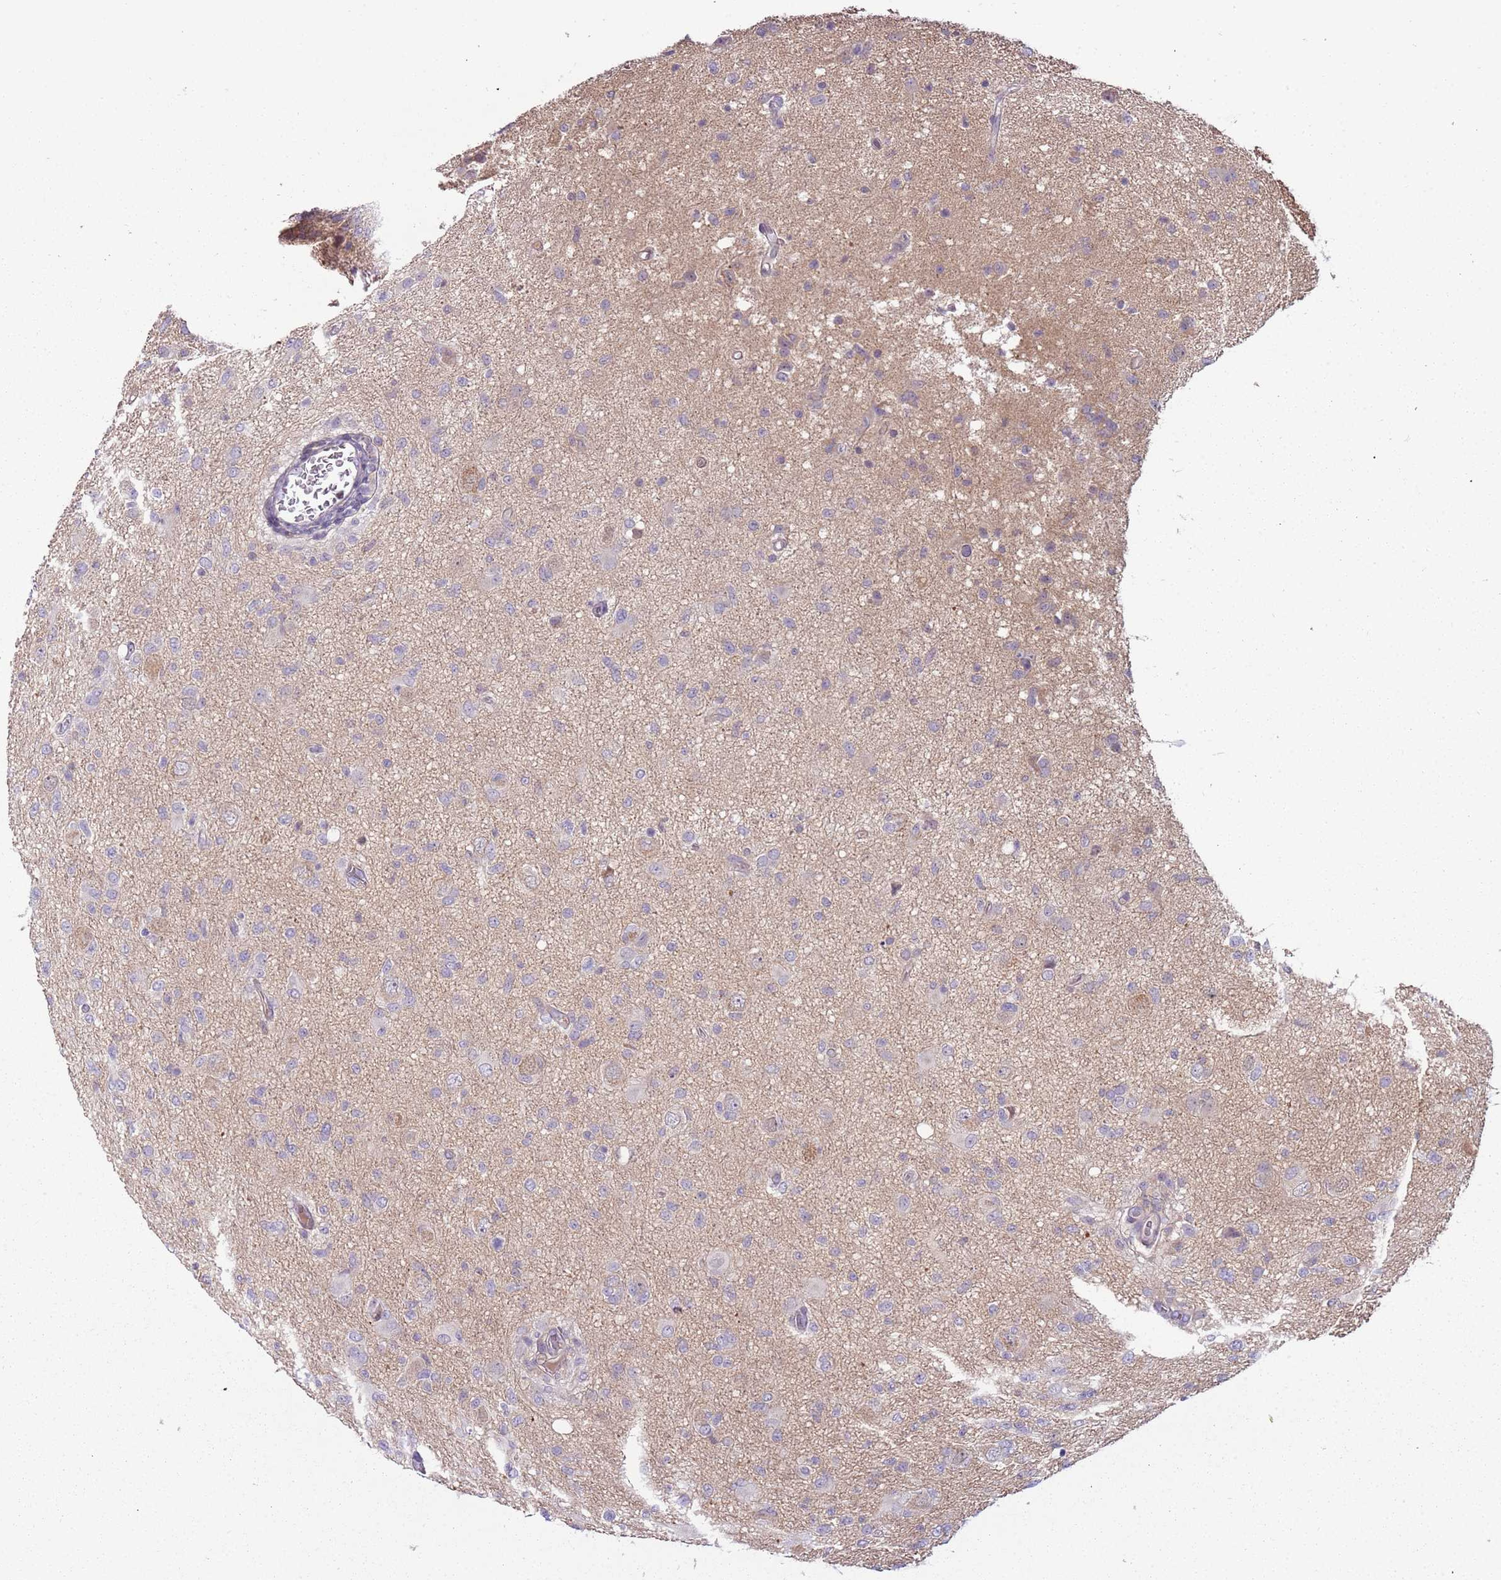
{"staining": {"intensity": "negative", "quantity": "none", "location": "none"}, "tissue": "glioma", "cell_type": "Tumor cells", "image_type": "cancer", "snomed": [{"axis": "morphology", "description": "Glioma, malignant, High grade"}, {"axis": "topography", "description": "Brain"}], "caption": "Histopathology image shows no protein positivity in tumor cells of malignant glioma (high-grade) tissue.", "gene": "ARHGAP5", "patient": {"sex": "female", "age": 57}}